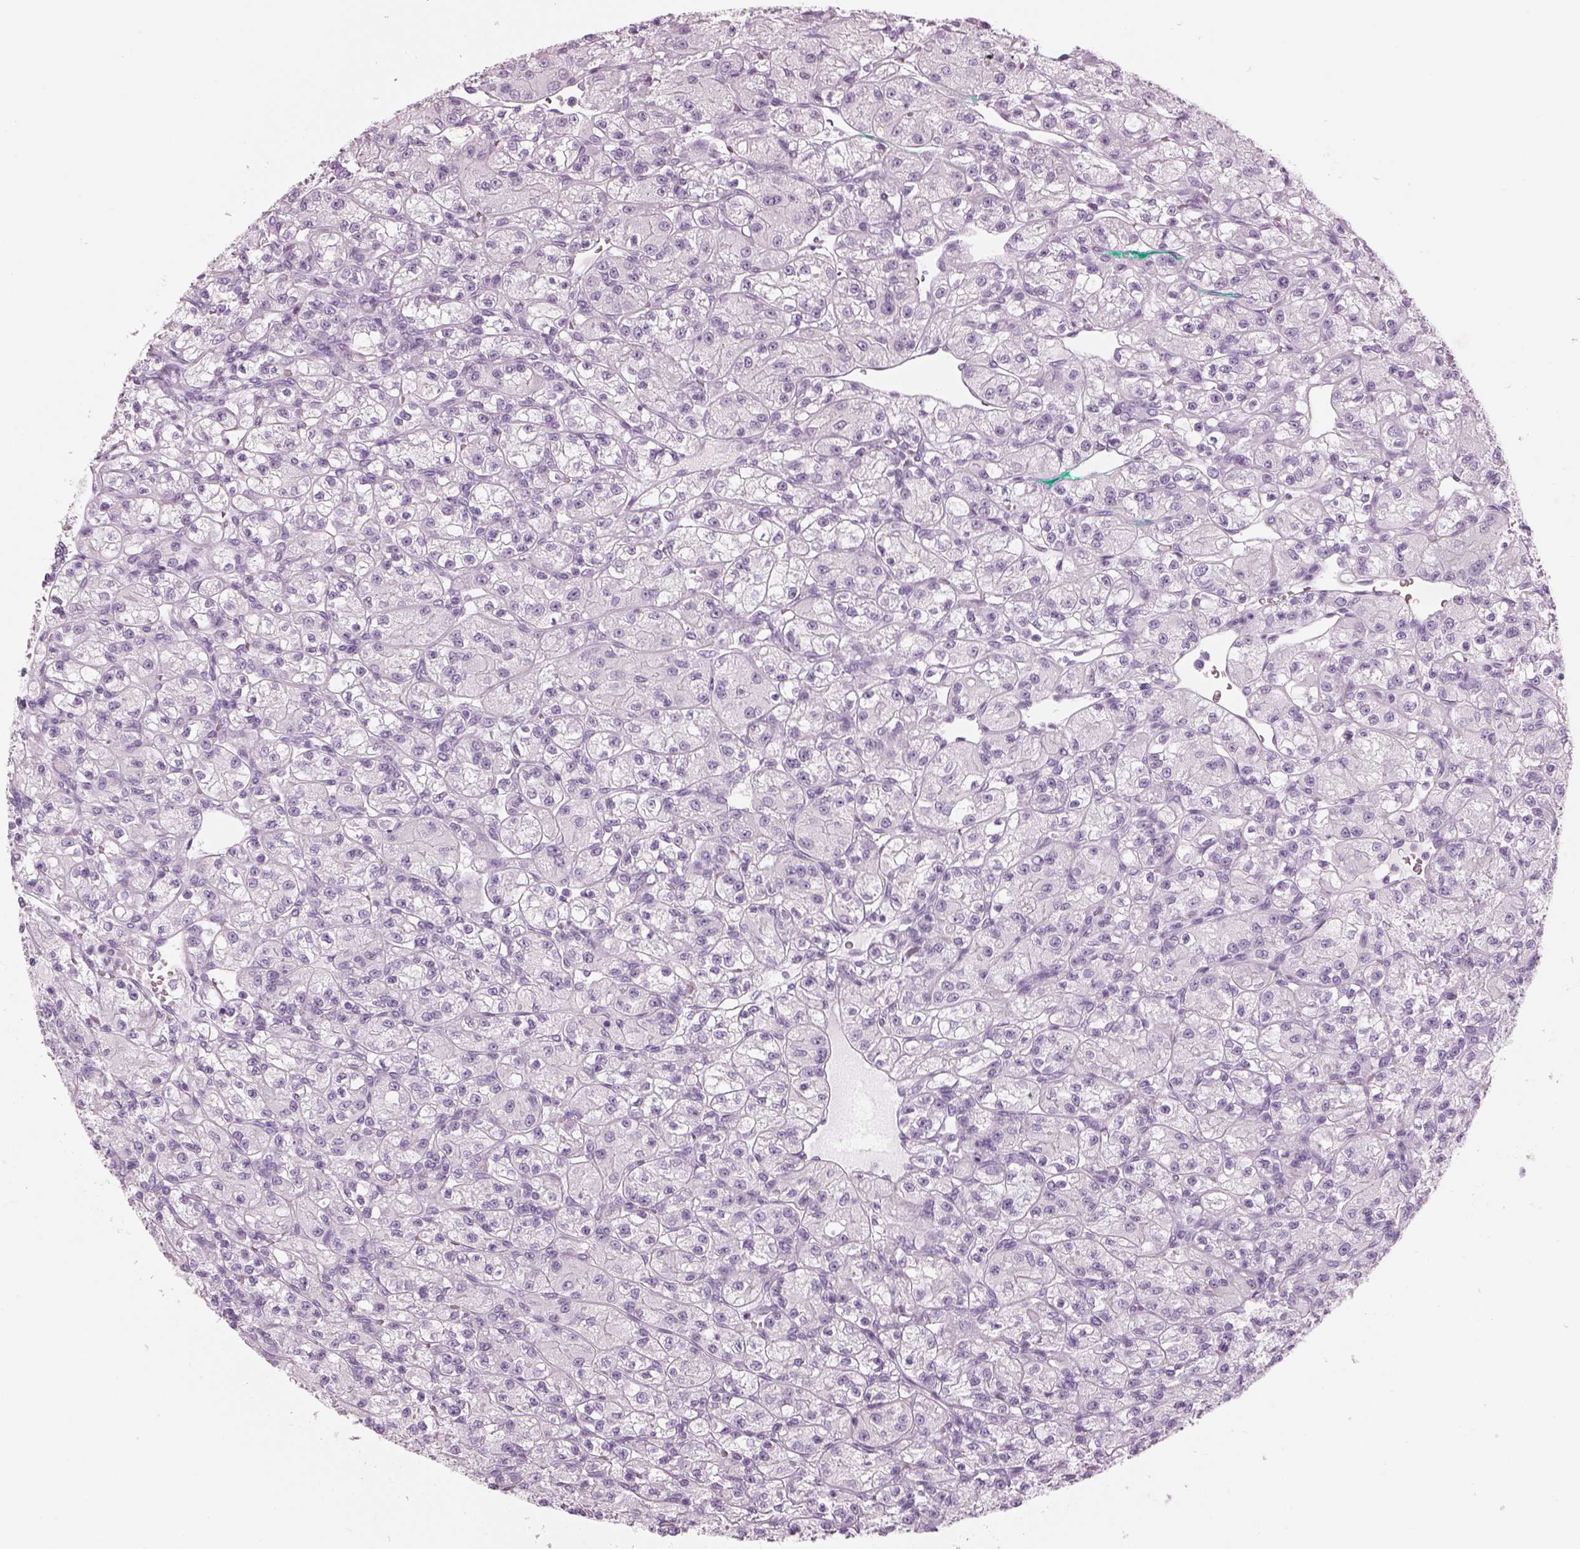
{"staining": {"intensity": "negative", "quantity": "none", "location": "none"}, "tissue": "renal cancer", "cell_type": "Tumor cells", "image_type": "cancer", "snomed": [{"axis": "morphology", "description": "Adenocarcinoma, NOS"}, {"axis": "topography", "description": "Kidney"}], "caption": "Immunohistochemistry photomicrograph of human adenocarcinoma (renal) stained for a protein (brown), which shows no positivity in tumor cells.", "gene": "SAG", "patient": {"sex": "female", "age": 70}}